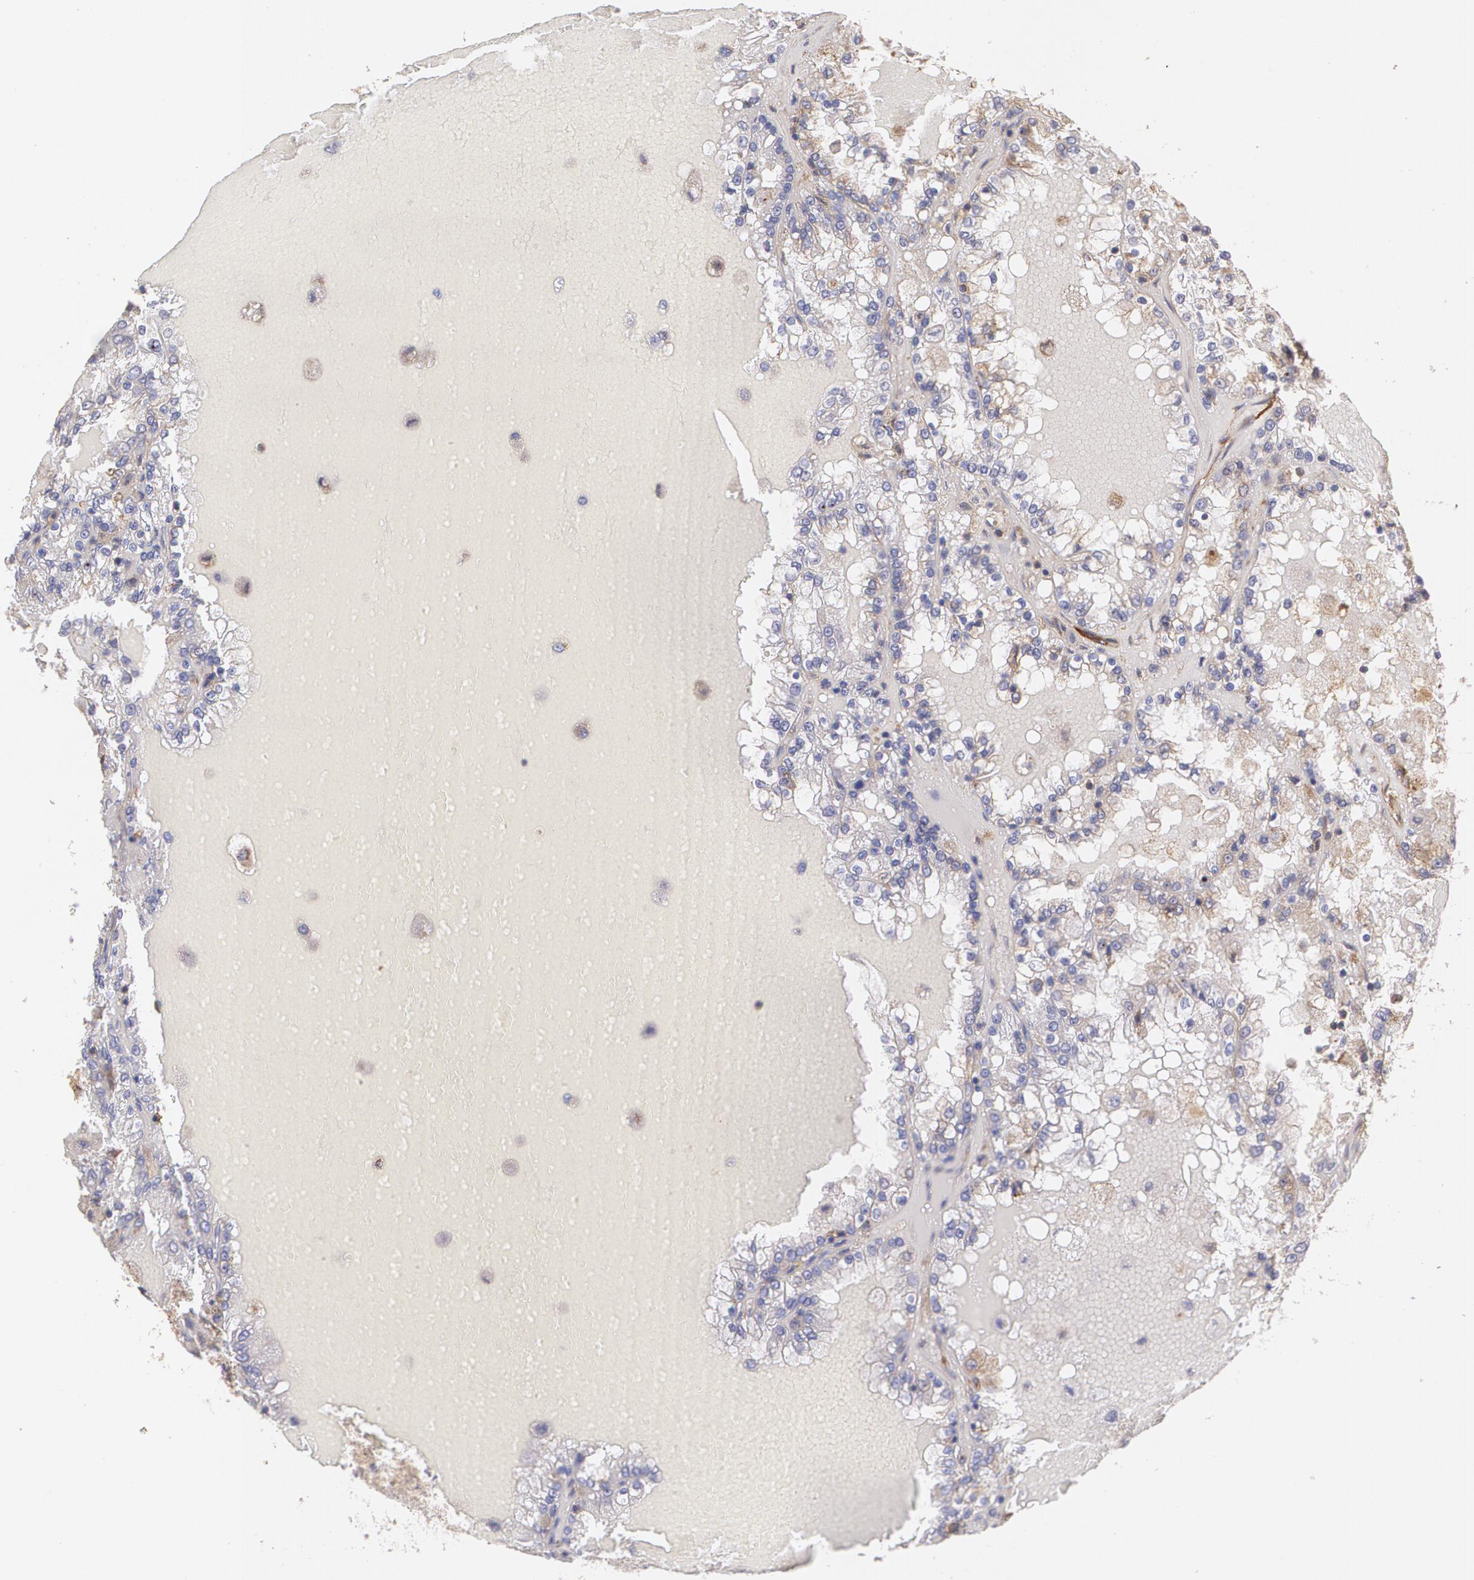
{"staining": {"intensity": "moderate", "quantity": ">75%", "location": "cytoplasmic/membranous"}, "tissue": "renal cancer", "cell_type": "Tumor cells", "image_type": "cancer", "snomed": [{"axis": "morphology", "description": "Adenocarcinoma, NOS"}, {"axis": "topography", "description": "Kidney"}], "caption": "Protein expression analysis of human renal cancer (adenocarcinoma) reveals moderate cytoplasmic/membranous positivity in approximately >75% of tumor cells.", "gene": "ECE1", "patient": {"sex": "female", "age": 56}}